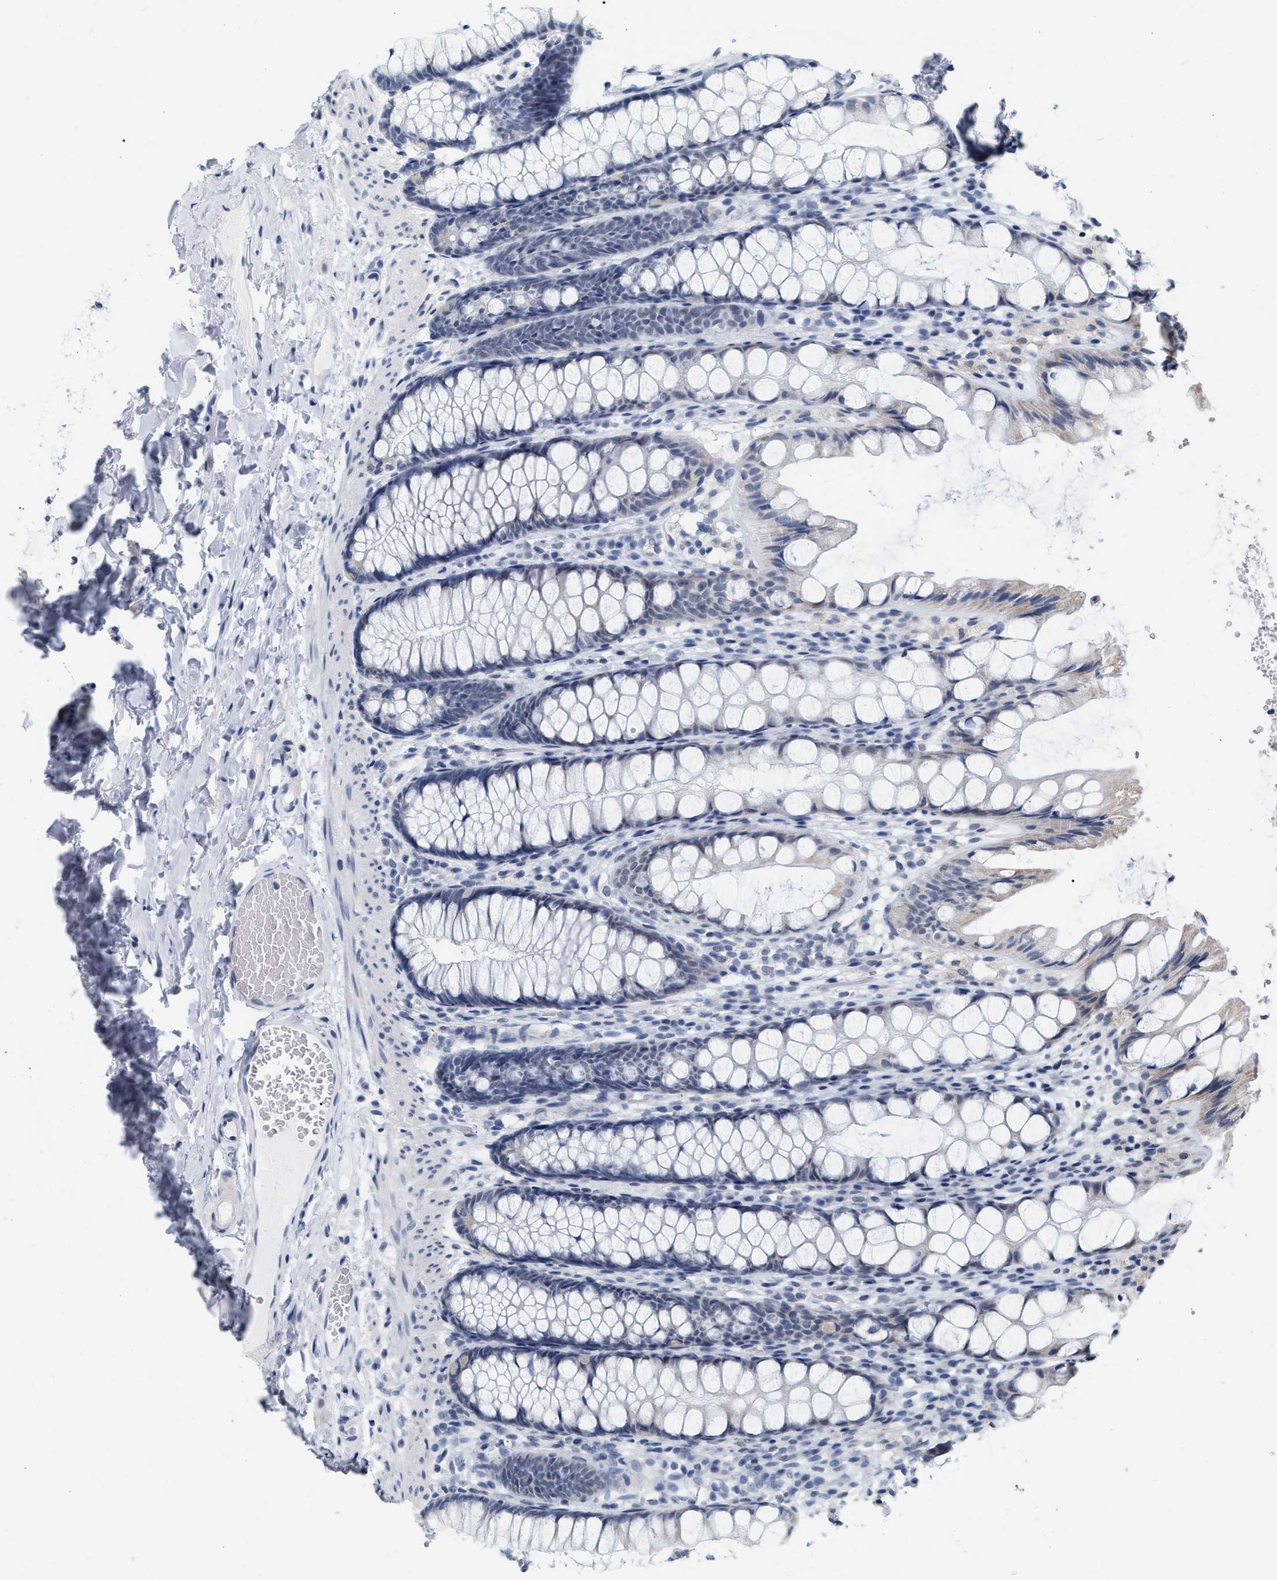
{"staining": {"intensity": "negative", "quantity": "none", "location": "none"}, "tissue": "colon", "cell_type": "Endothelial cells", "image_type": "normal", "snomed": [{"axis": "morphology", "description": "Normal tissue, NOS"}, {"axis": "topography", "description": "Colon"}], "caption": "Benign colon was stained to show a protein in brown. There is no significant expression in endothelial cells. (Immunohistochemistry, brightfield microscopy, high magnification).", "gene": "XIRP1", "patient": {"sex": "male", "age": 47}}